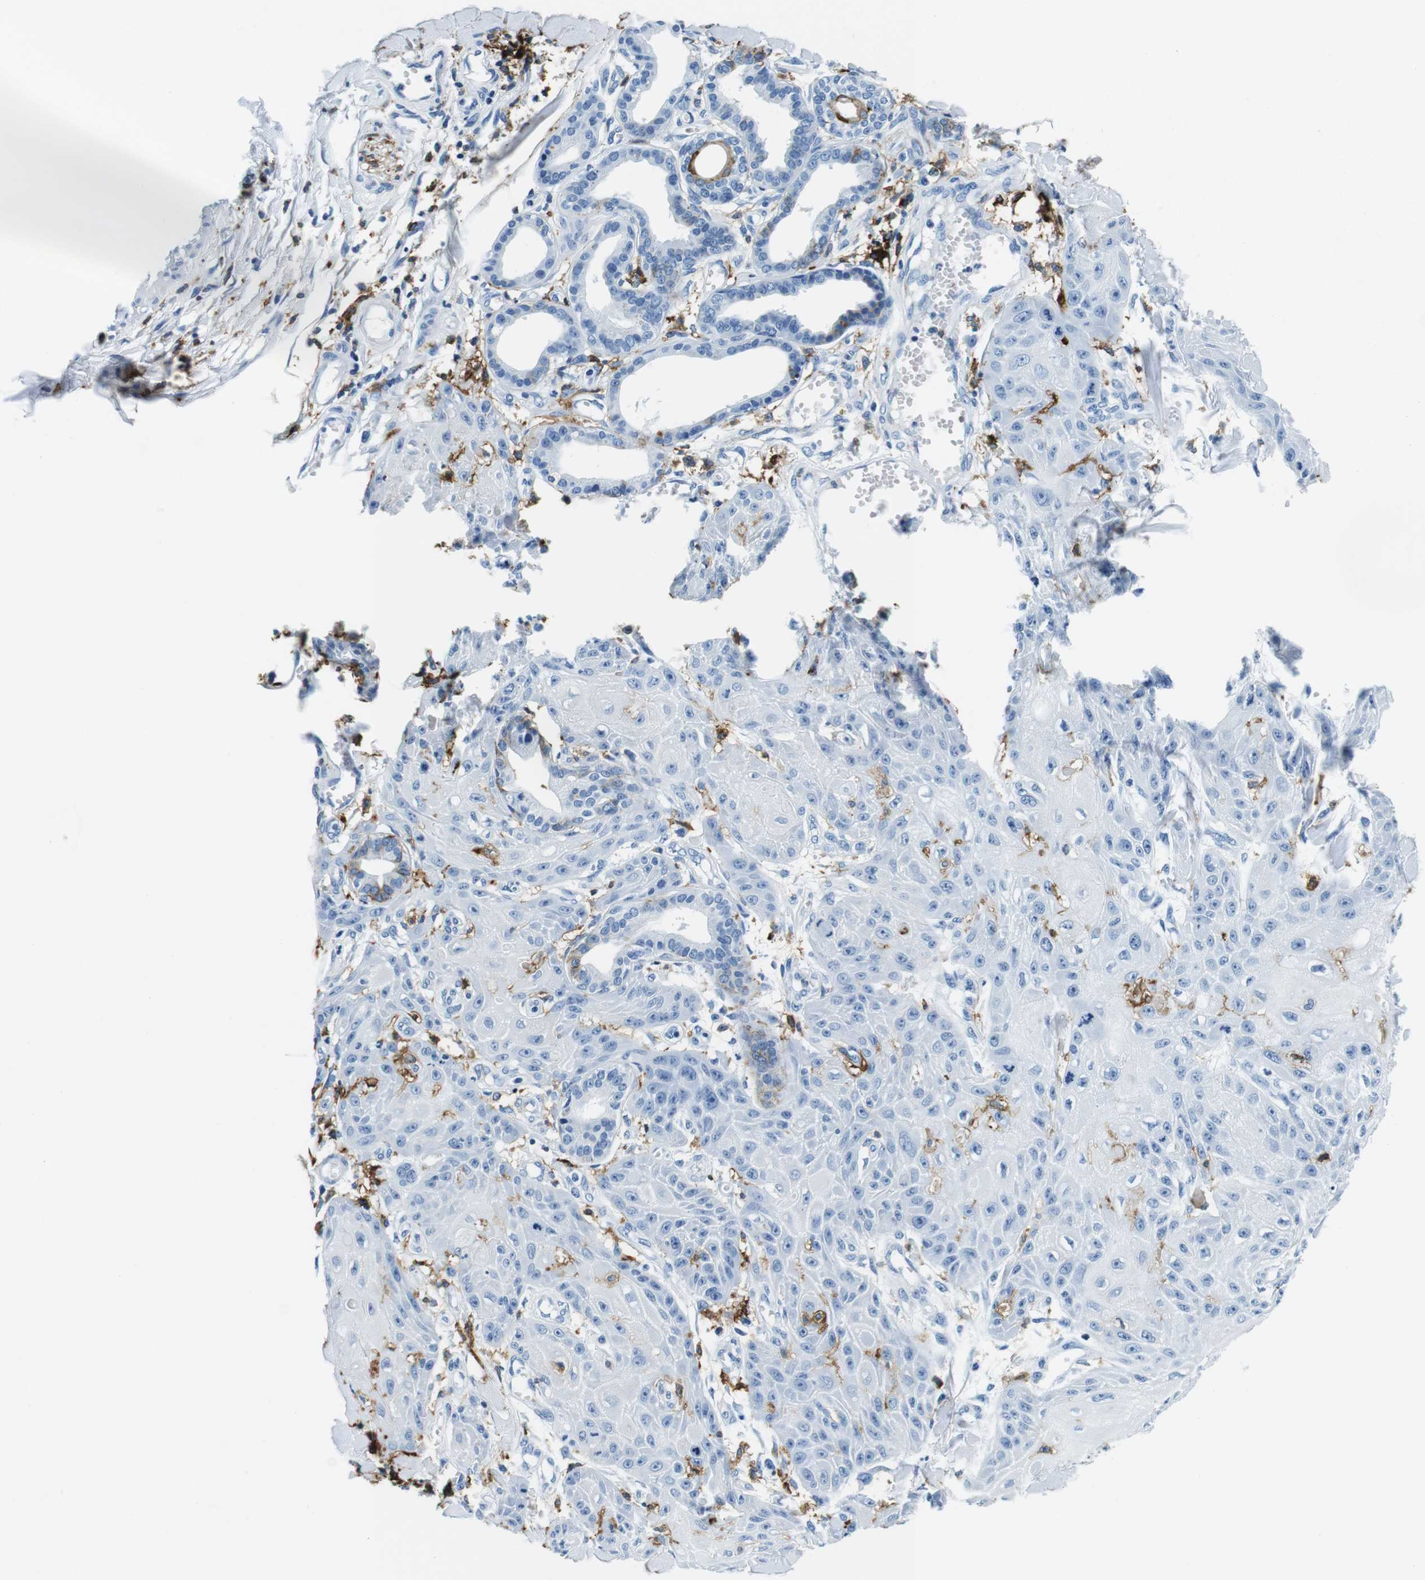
{"staining": {"intensity": "negative", "quantity": "none", "location": "none"}, "tissue": "skin cancer", "cell_type": "Tumor cells", "image_type": "cancer", "snomed": [{"axis": "morphology", "description": "Squamous cell carcinoma, NOS"}, {"axis": "topography", "description": "Skin"}], "caption": "A high-resolution micrograph shows IHC staining of skin cancer, which demonstrates no significant positivity in tumor cells. (DAB (3,3'-diaminobenzidine) immunohistochemistry (IHC) visualized using brightfield microscopy, high magnification).", "gene": "HLA-DRB1", "patient": {"sex": "male", "age": 74}}